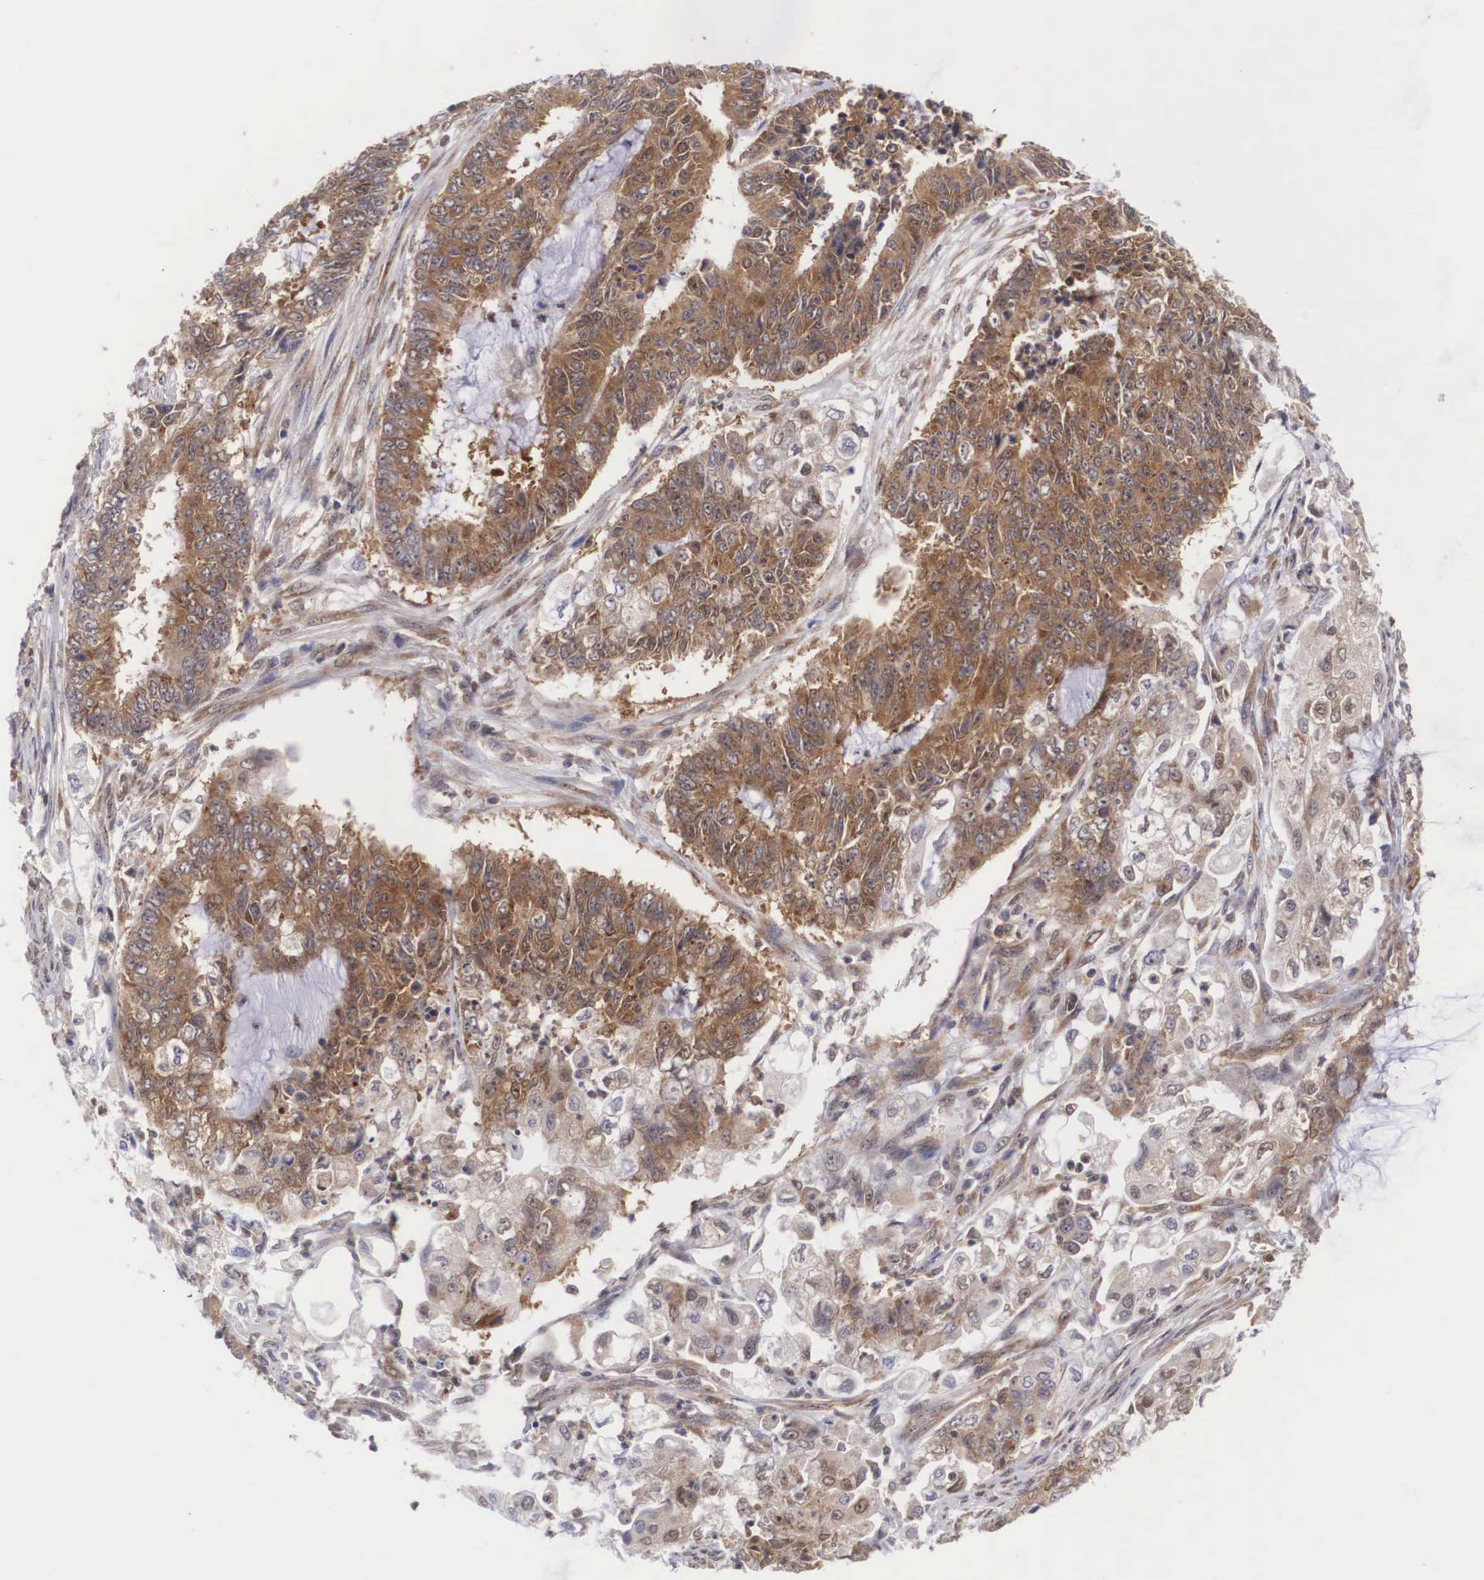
{"staining": {"intensity": "moderate", "quantity": "25%-75%", "location": "cytoplasmic/membranous"}, "tissue": "endometrial cancer", "cell_type": "Tumor cells", "image_type": "cancer", "snomed": [{"axis": "morphology", "description": "Adenocarcinoma, NOS"}, {"axis": "topography", "description": "Endometrium"}], "caption": "Immunohistochemistry image of human adenocarcinoma (endometrial) stained for a protein (brown), which exhibits medium levels of moderate cytoplasmic/membranous staining in approximately 25%-75% of tumor cells.", "gene": "ADSL", "patient": {"sex": "female", "age": 75}}